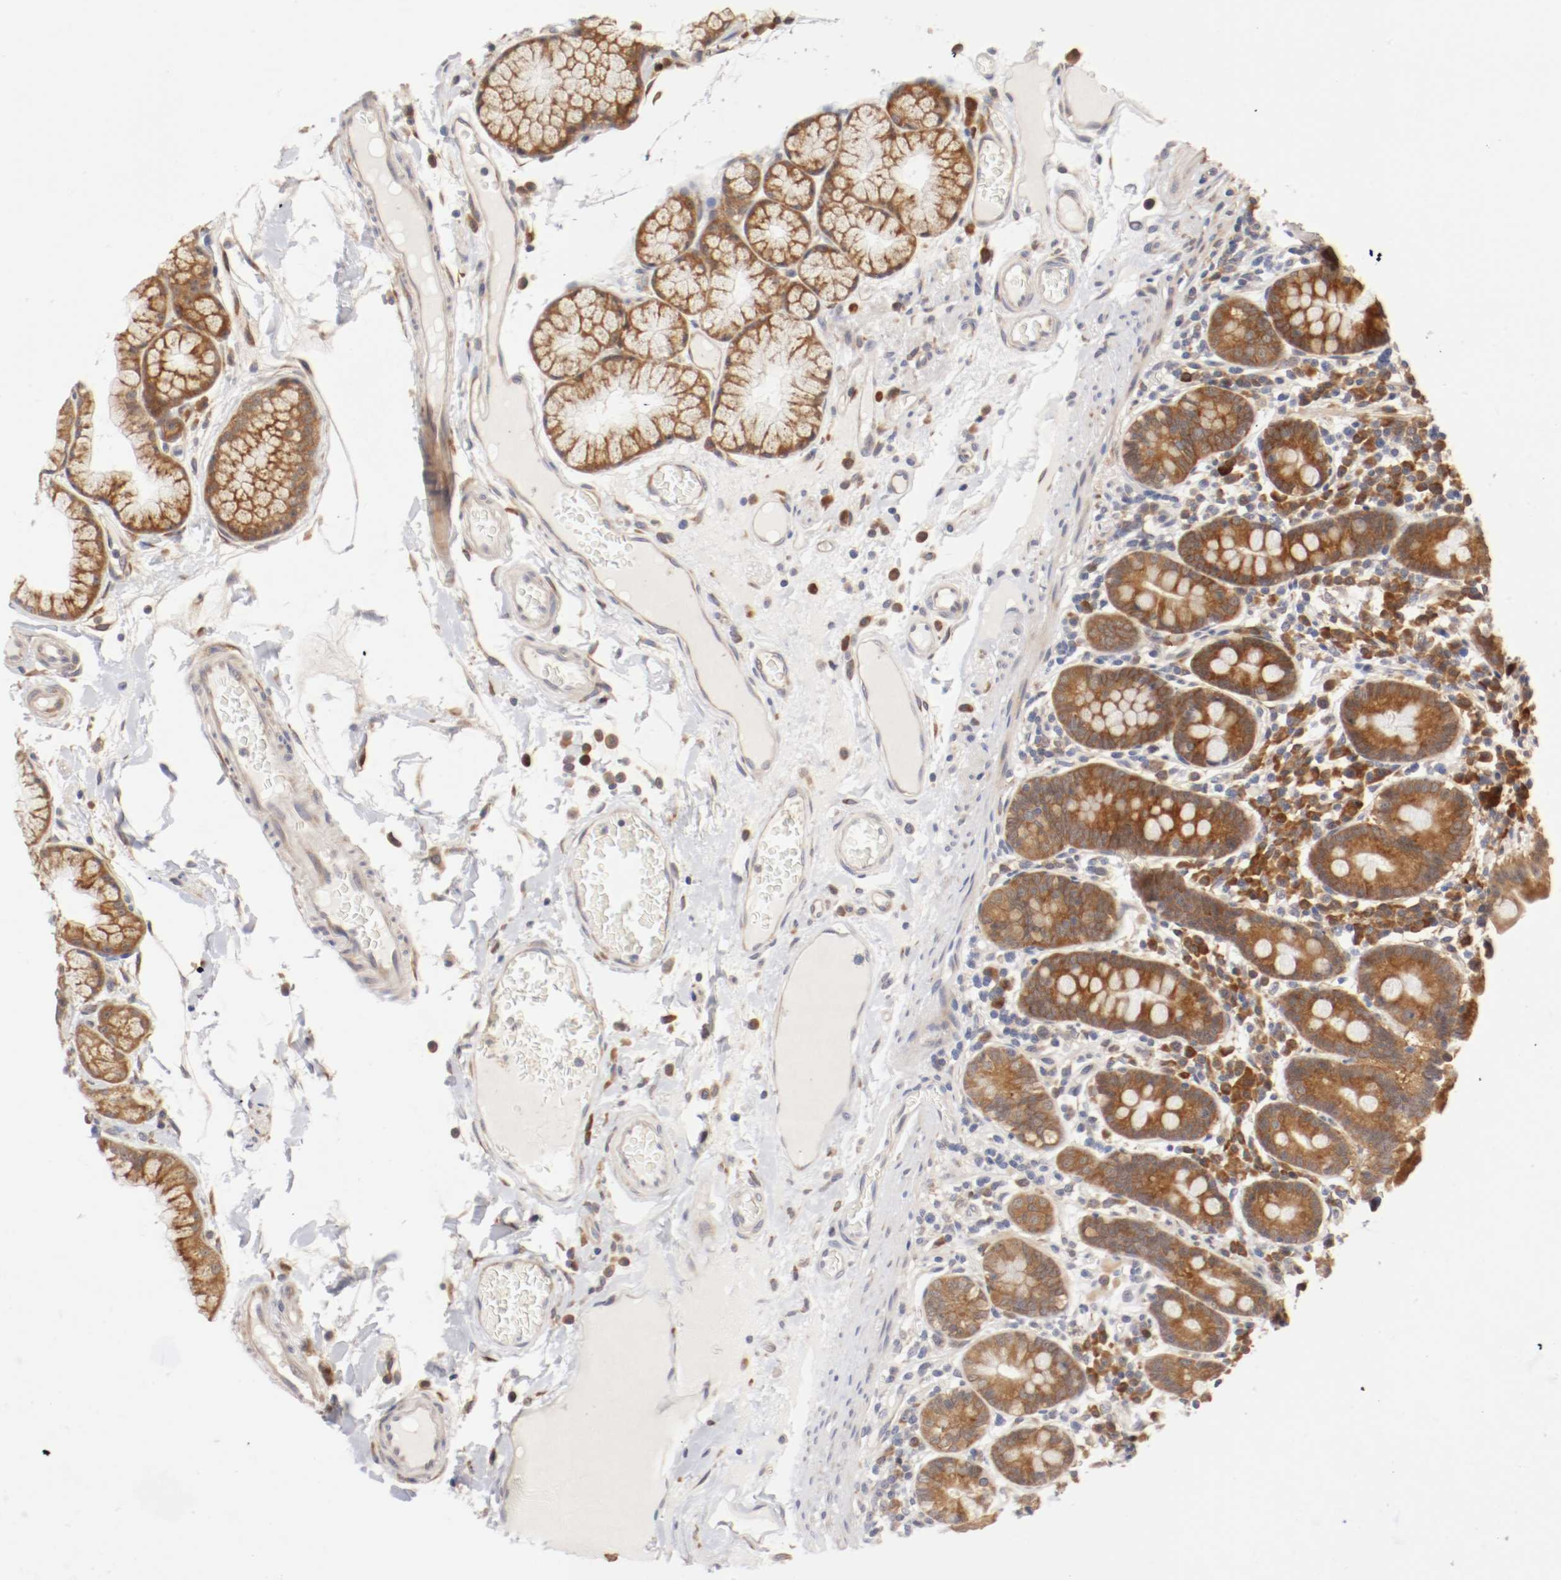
{"staining": {"intensity": "moderate", "quantity": ">75%", "location": "cytoplasmic/membranous"}, "tissue": "duodenum", "cell_type": "Glandular cells", "image_type": "normal", "snomed": [{"axis": "morphology", "description": "Normal tissue, NOS"}, {"axis": "topography", "description": "Duodenum"}], "caption": "Moderate cytoplasmic/membranous protein positivity is identified in about >75% of glandular cells in duodenum.", "gene": "FKBP3", "patient": {"sex": "male", "age": 50}}